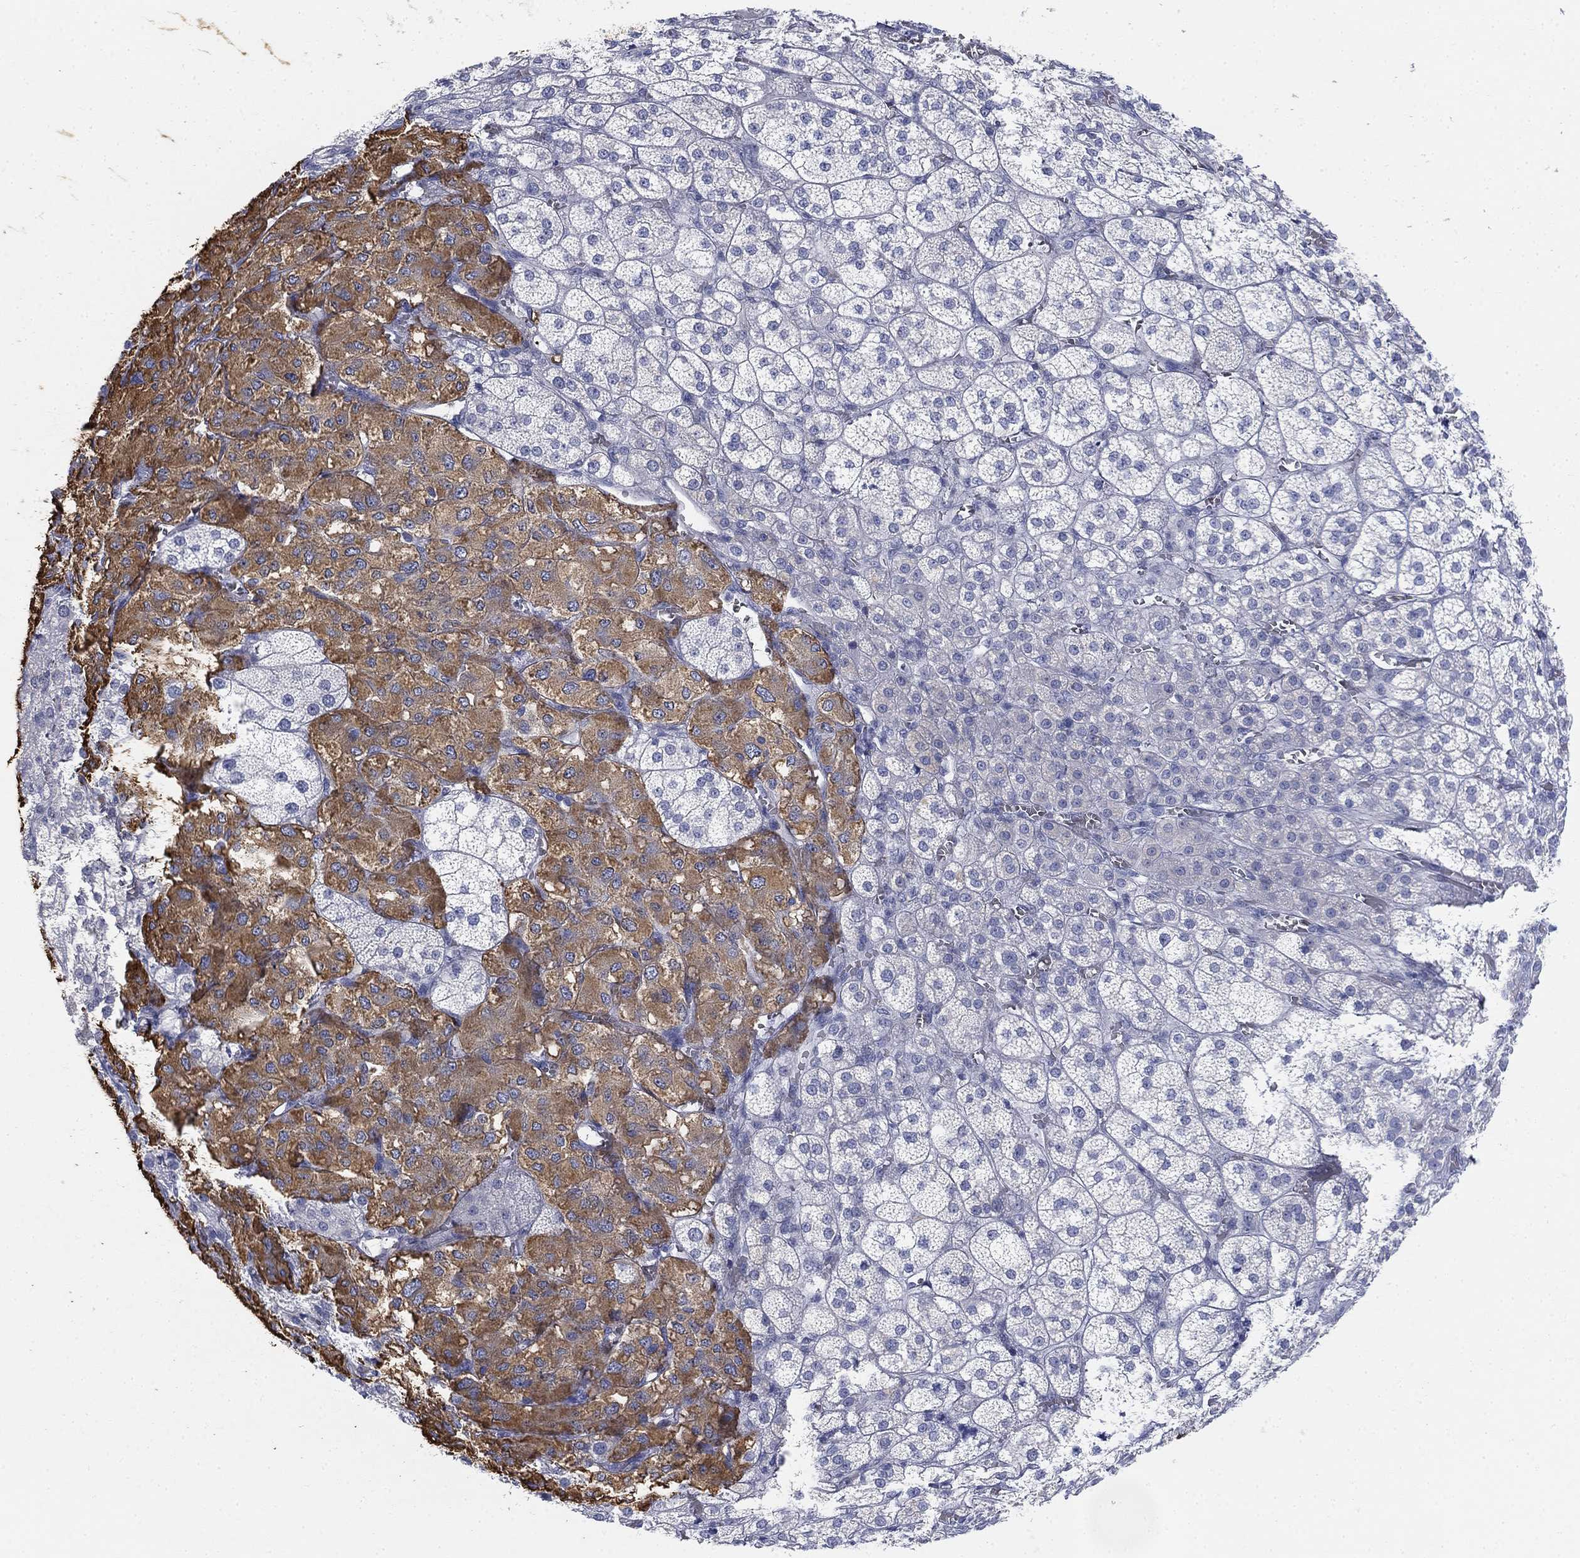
{"staining": {"intensity": "strong", "quantity": "<25%", "location": "cytoplasmic/membranous"}, "tissue": "adrenal gland", "cell_type": "Glandular cells", "image_type": "normal", "snomed": [{"axis": "morphology", "description": "Normal tissue, NOS"}, {"axis": "topography", "description": "Adrenal gland"}], "caption": "Adrenal gland stained with immunohistochemistry shows strong cytoplasmic/membranous expression in about <25% of glandular cells. Immunohistochemistry stains the protein in brown and the nuclei are stained blue.", "gene": "GCNA", "patient": {"sex": "female", "age": 60}}